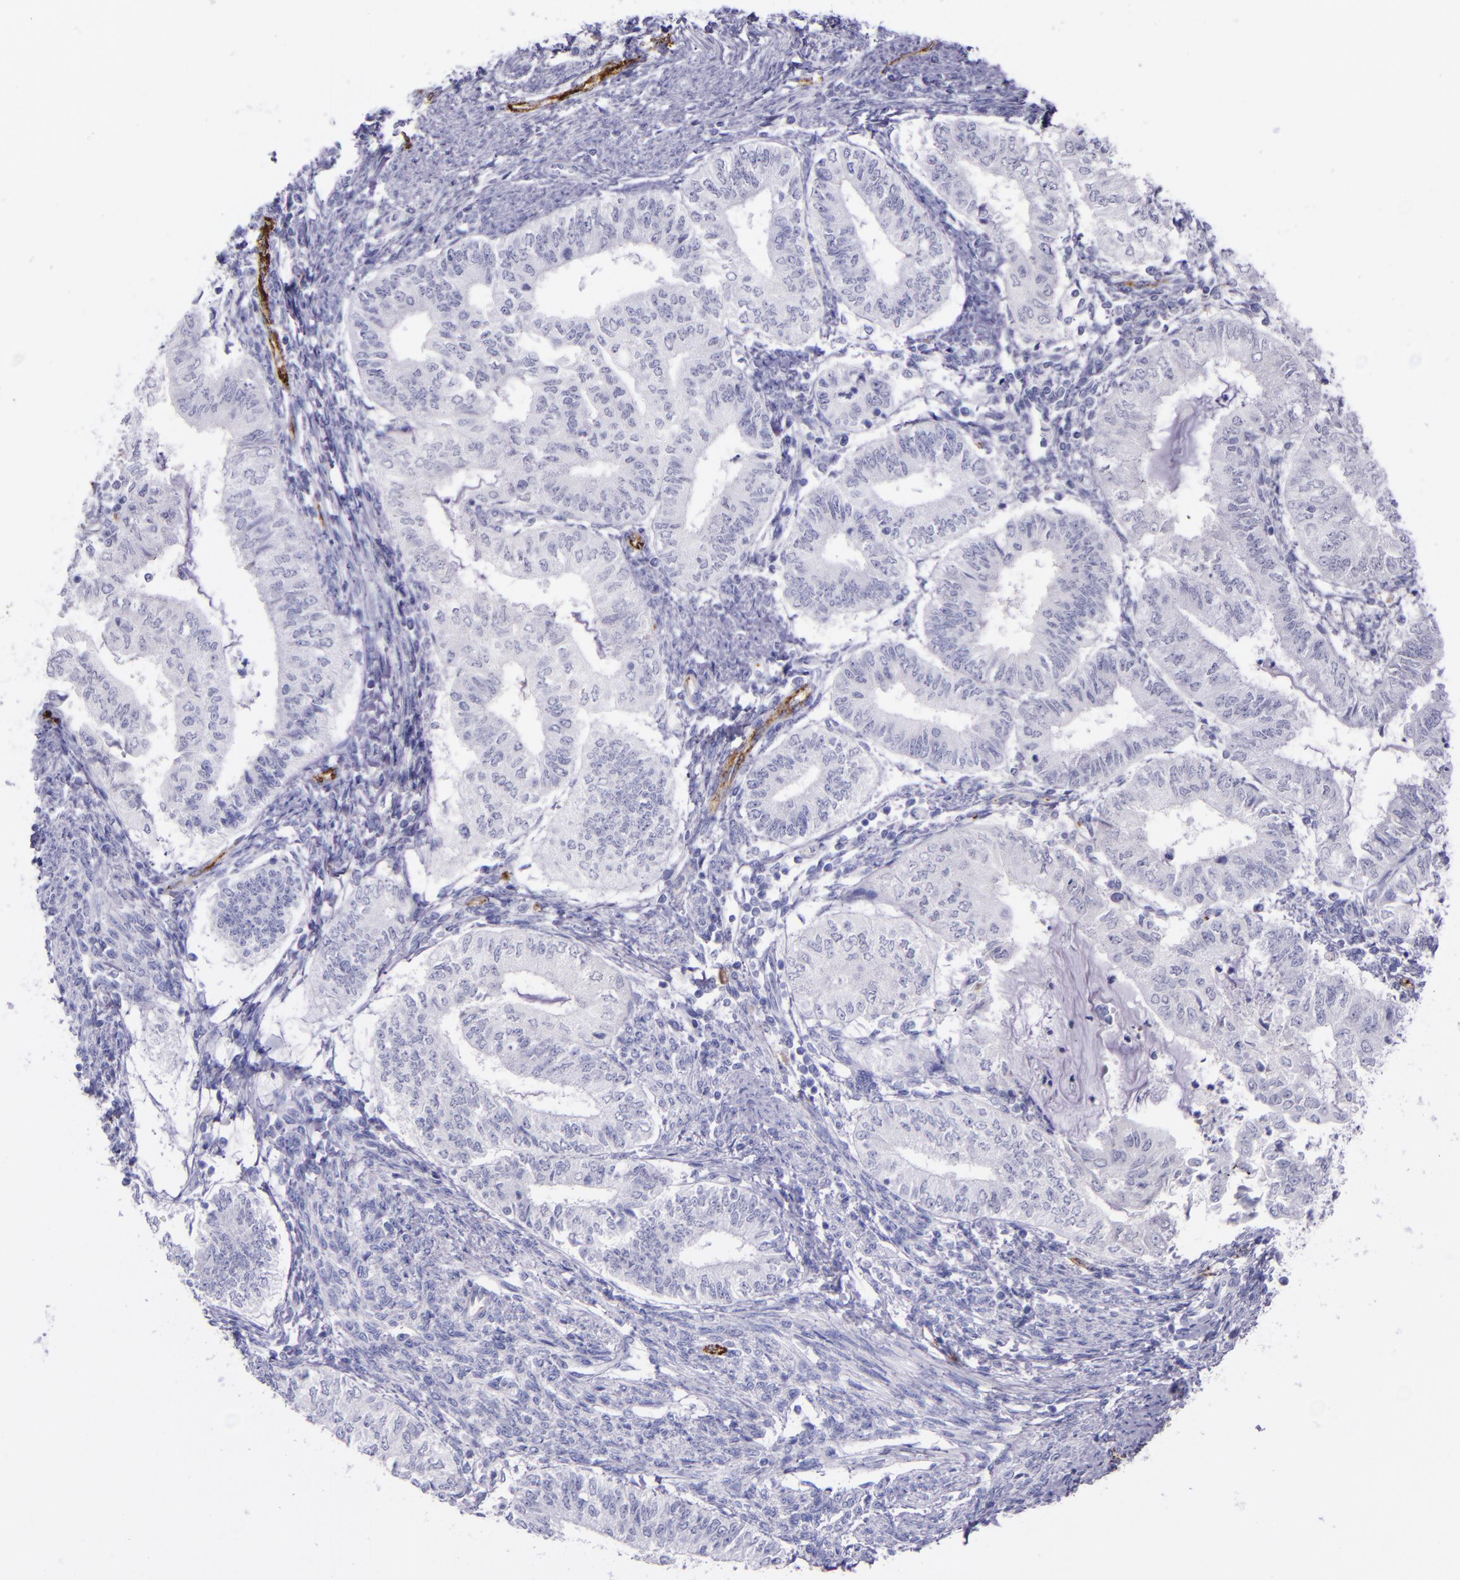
{"staining": {"intensity": "negative", "quantity": "none", "location": "none"}, "tissue": "endometrial cancer", "cell_type": "Tumor cells", "image_type": "cancer", "snomed": [{"axis": "morphology", "description": "Adenocarcinoma, NOS"}, {"axis": "topography", "description": "Endometrium"}], "caption": "The histopathology image shows no significant expression in tumor cells of endometrial cancer (adenocarcinoma).", "gene": "SELE", "patient": {"sex": "female", "age": 66}}